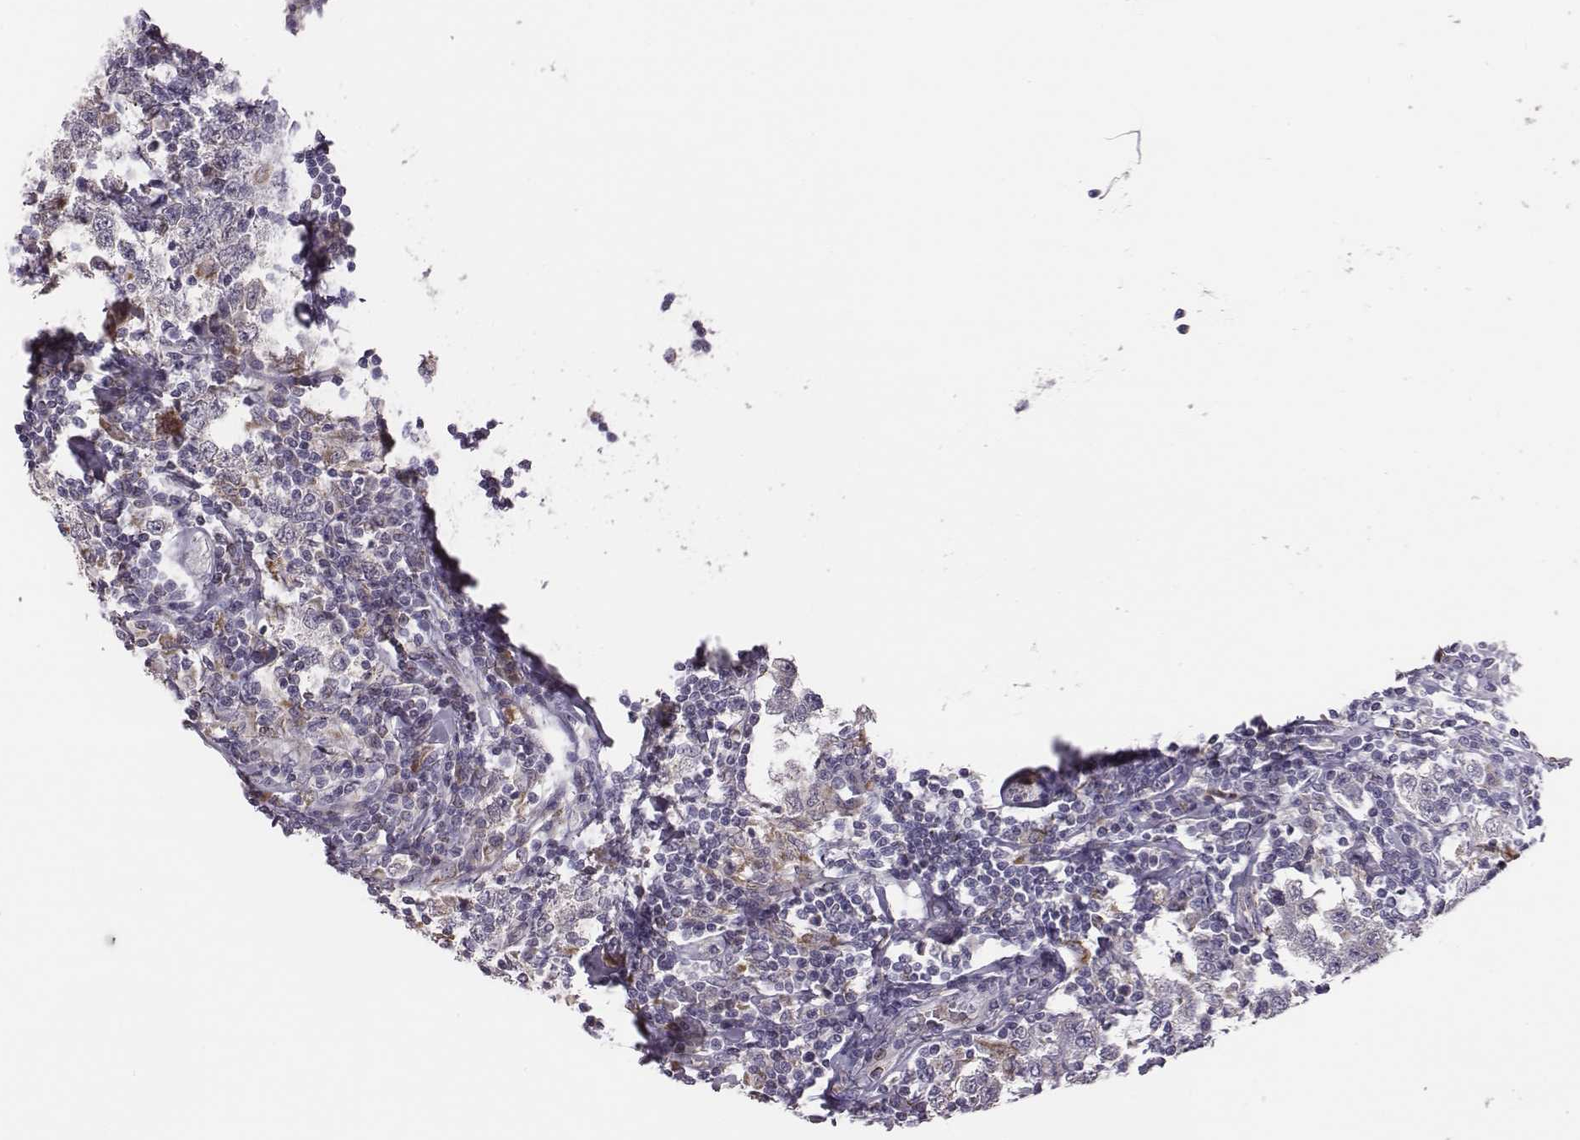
{"staining": {"intensity": "negative", "quantity": "none", "location": "none"}, "tissue": "testis cancer", "cell_type": "Tumor cells", "image_type": "cancer", "snomed": [{"axis": "morphology", "description": "Seminoma, NOS"}, {"axis": "morphology", "description": "Carcinoma, Embryonal, NOS"}, {"axis": "topography", "description": "Testis"}], "caption": "Immunohistochemistry of human testis embryonal carcinoma displays no staining in tumor cells.", "gene": "KMO", "patient": {"sex": "male", "age": 41}}